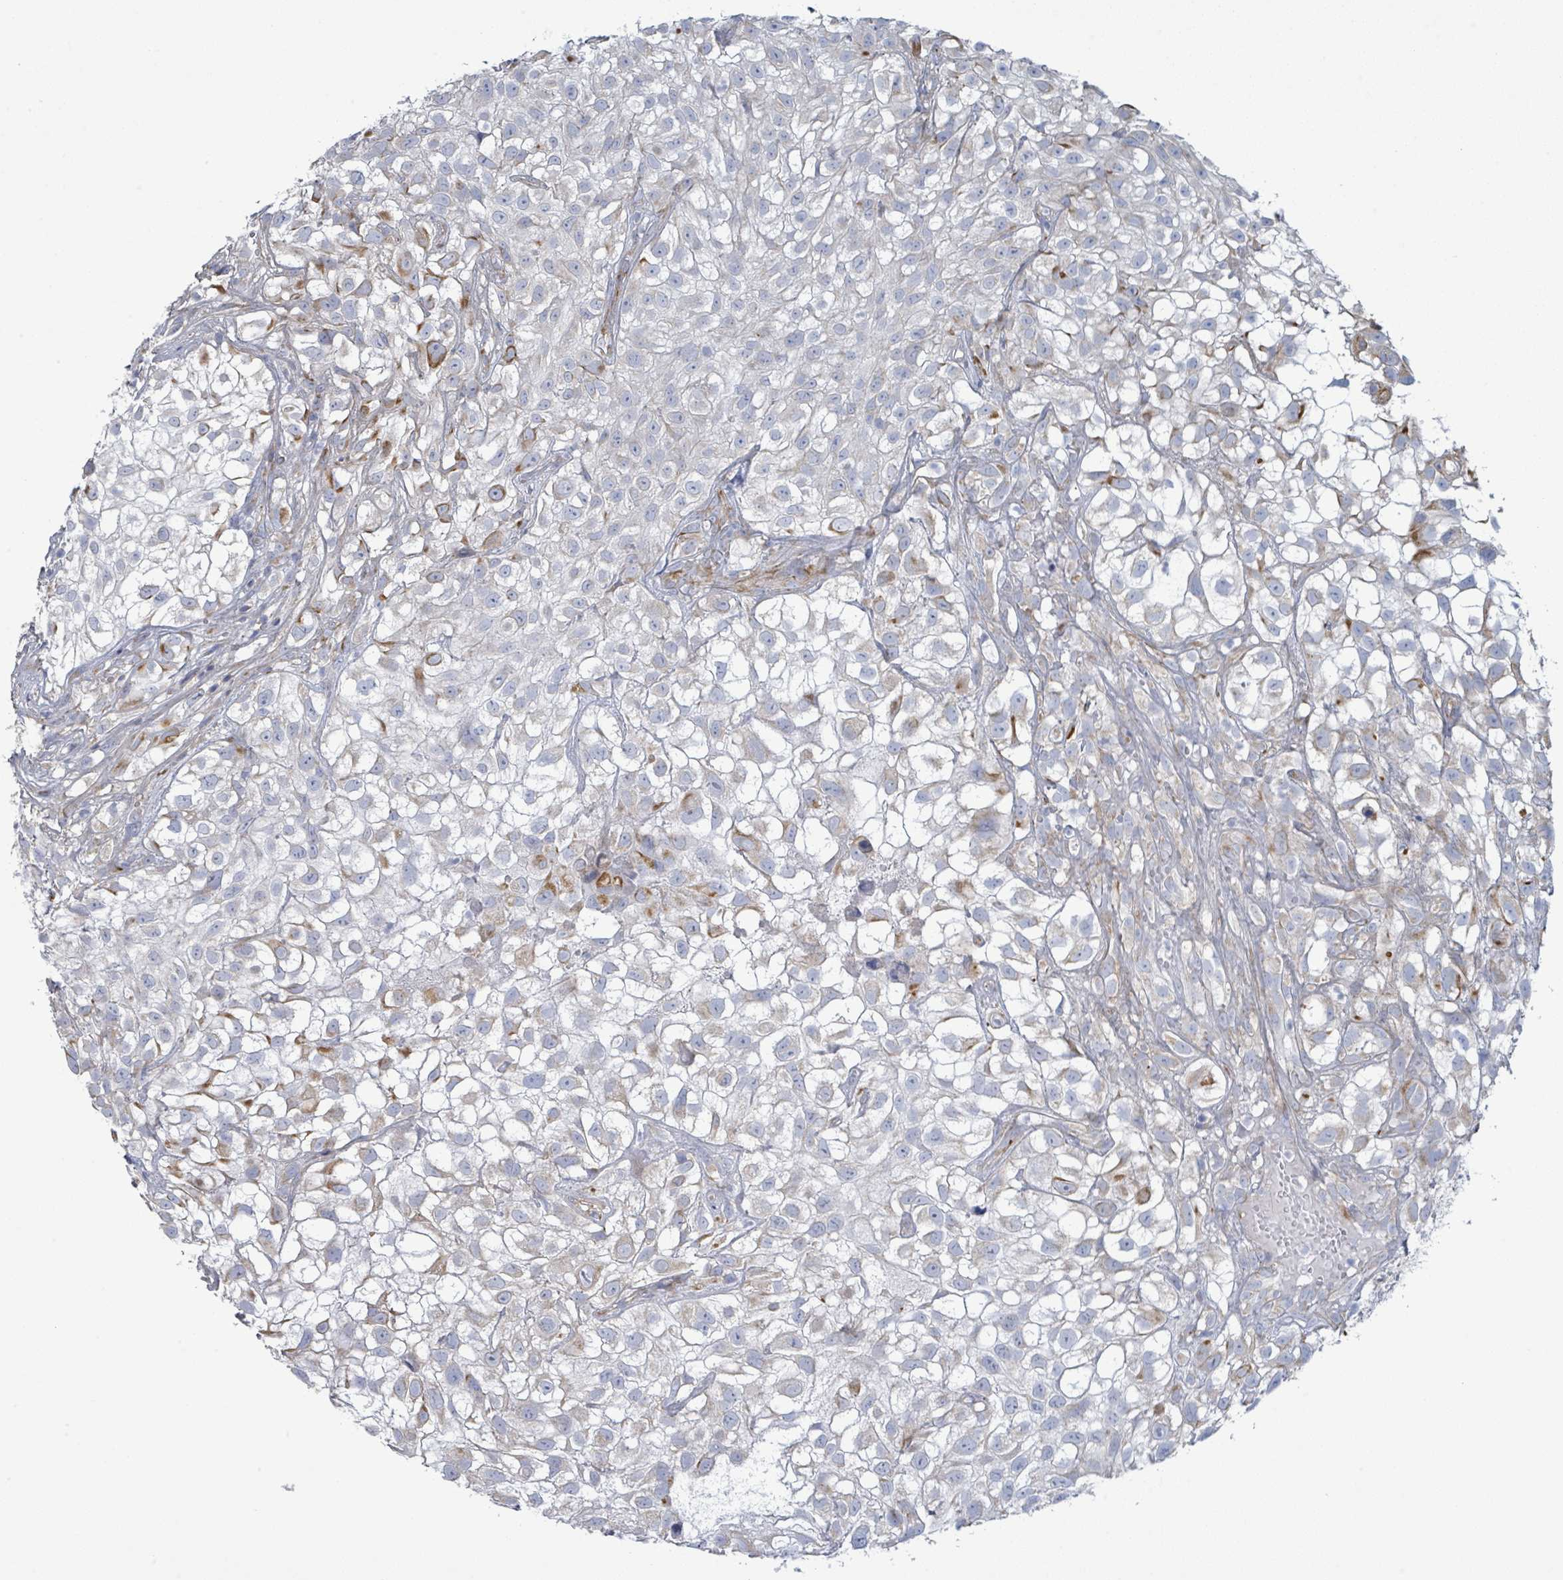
{"staining": {"intensity": "negative", "quantity": "none", "location": "none"}, "tissue": "urothelial cancer", "cell_type": "Tumor cells", "image_type": "cancer", "snomed": [{"axis": "morphology", "description": "Urothelial carcinoma, High grade"}, {"axis": "topography", "description": "Urinary bladder"}], "caption": "This histopathology image is of high-grade urothelial carcinoma stained with immunohistochemistry to label a protein in brown with the nuclei are counter-stained blue. There is no staining in tumor cells.", "gene": "ALG12", "patient": {"sex": "male", "age": 56}}